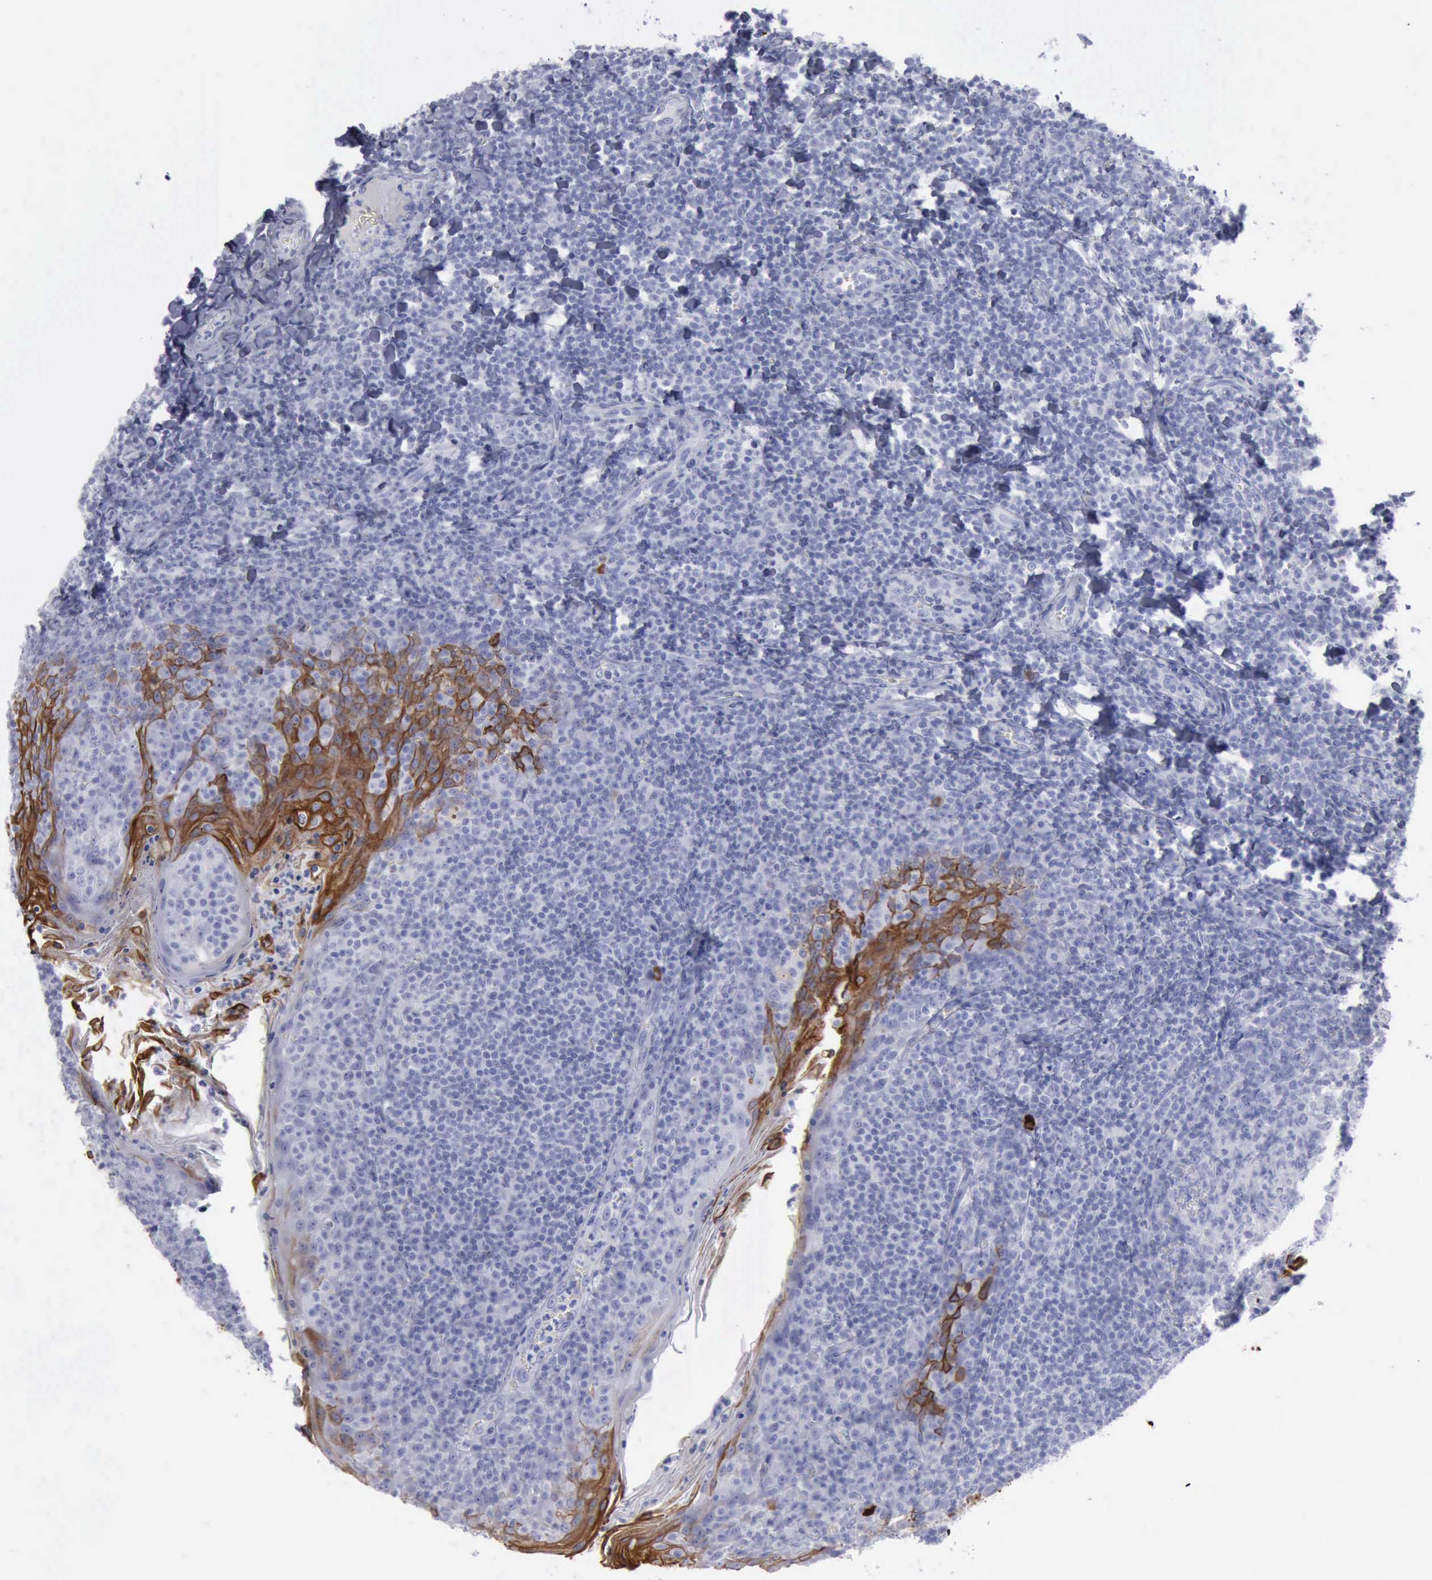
{"staining": {"intensity": "negative", "quantity": "none", "location": "none"}, "tissue": "tonsil", "cell_type": "Germinal center cells", "image_type": "normal", "snomed": [{"axis": "morphology", "description": "Normal tissue, NOS"}, {"axis": "topography", "description": "Tonsil"}], "caption": "IHC micrograph of unremarkable tonsil stained for a protein (brown), which reveals no expression in germinal center cells. Brightfield microscopy of immunohistochemistry stained with DAB (brown) and hematoxylin (blue), captured at high magnification.", "gene": "KRT13", "patient": {"sex": "male", "age": 31}}